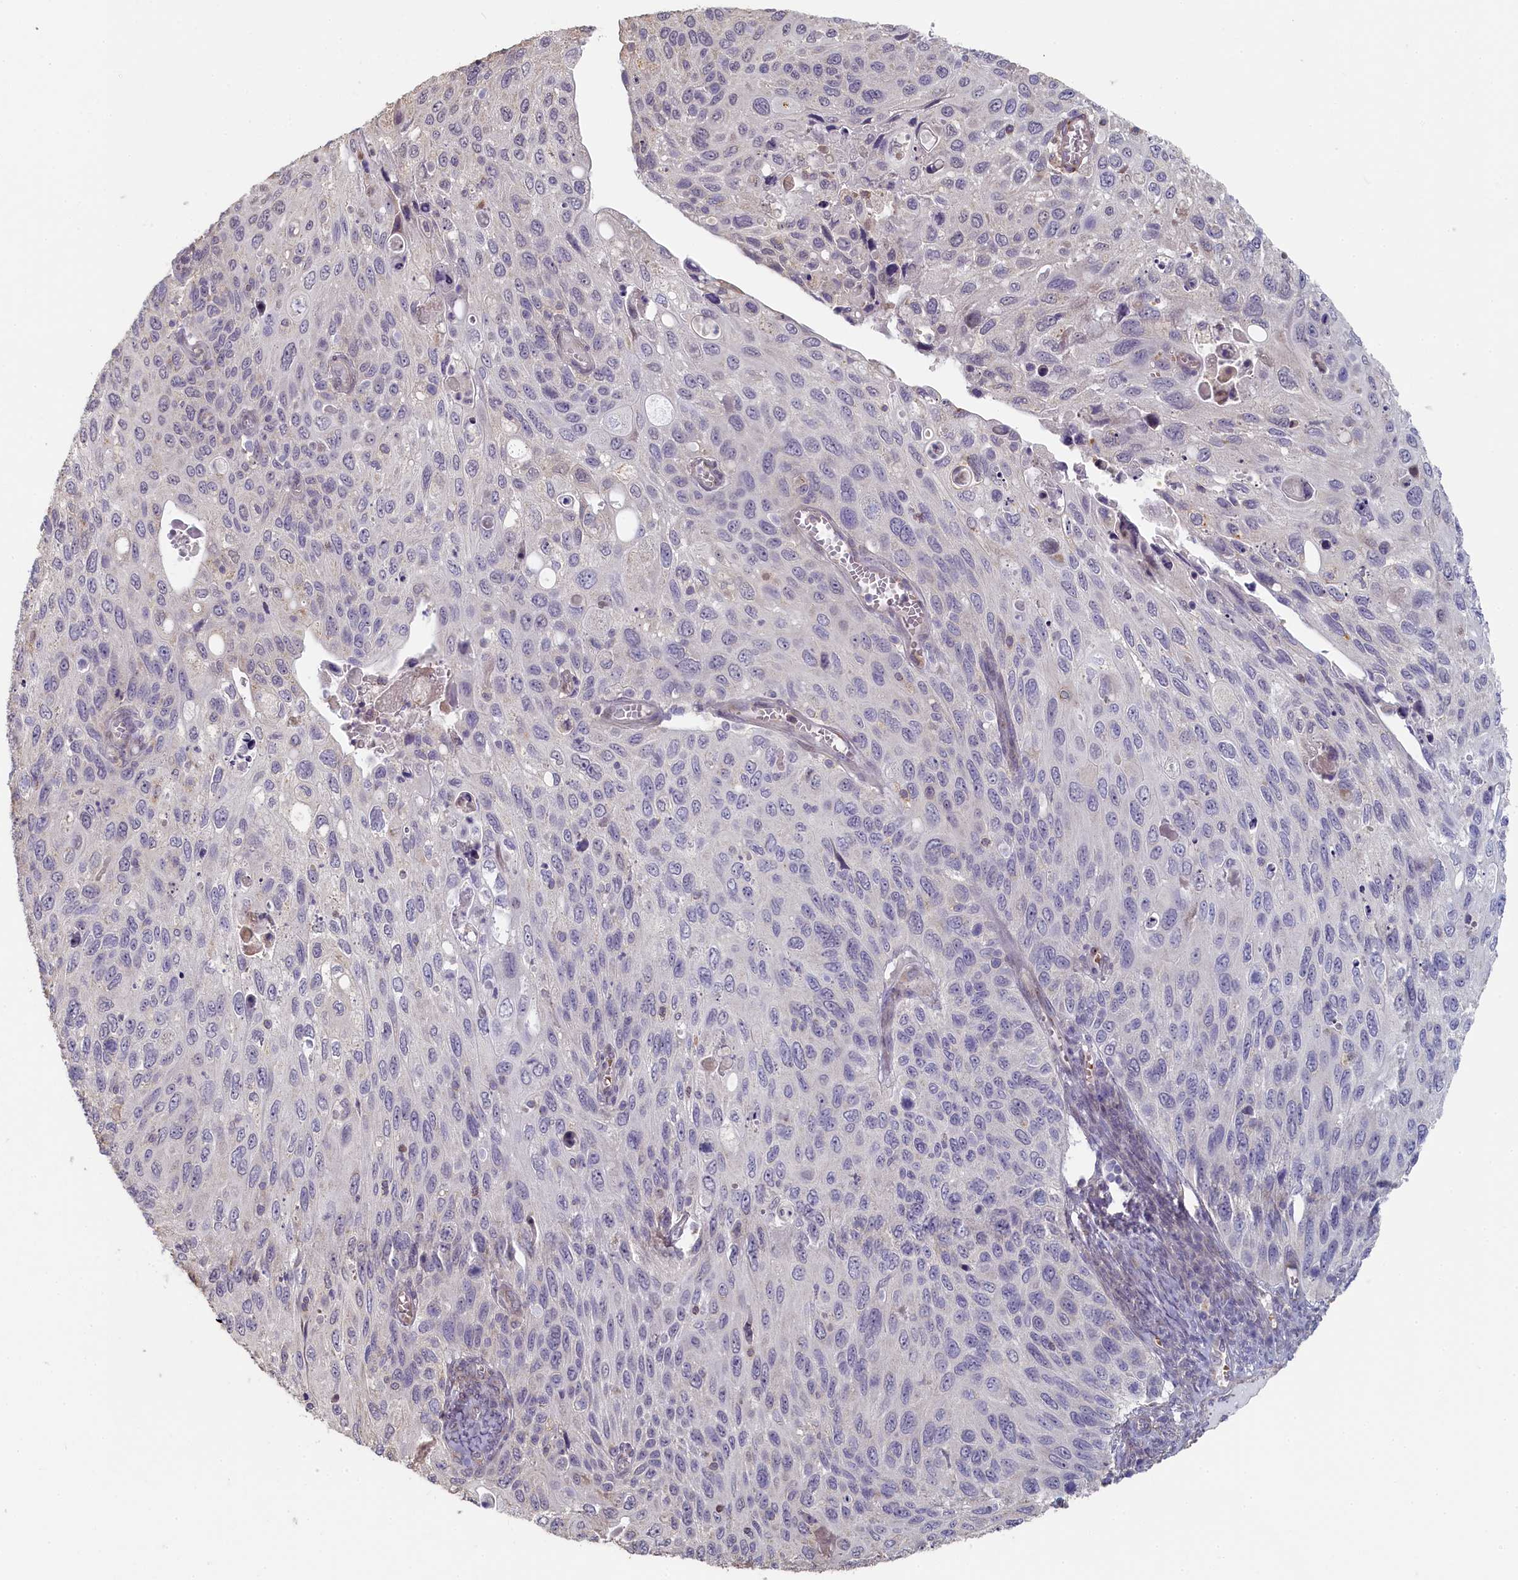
{"staining": {"intensity": "negative", "quantity": "none", "location": "none"}, "tissue": "cervical cancer", "cell_type": "Tumor cells", "image_type": "cancer", "snomed": [{"axis": "morphology", "description": "Squamous cell carcinoma, NOS"}, {"axis": "topography", "description": "Cervix"}], "caption": "Tumor cells are negative for brown protein staining in cervical cancer.", "gene": "STX16", "patient": {"sex": "female", "age": 70}}